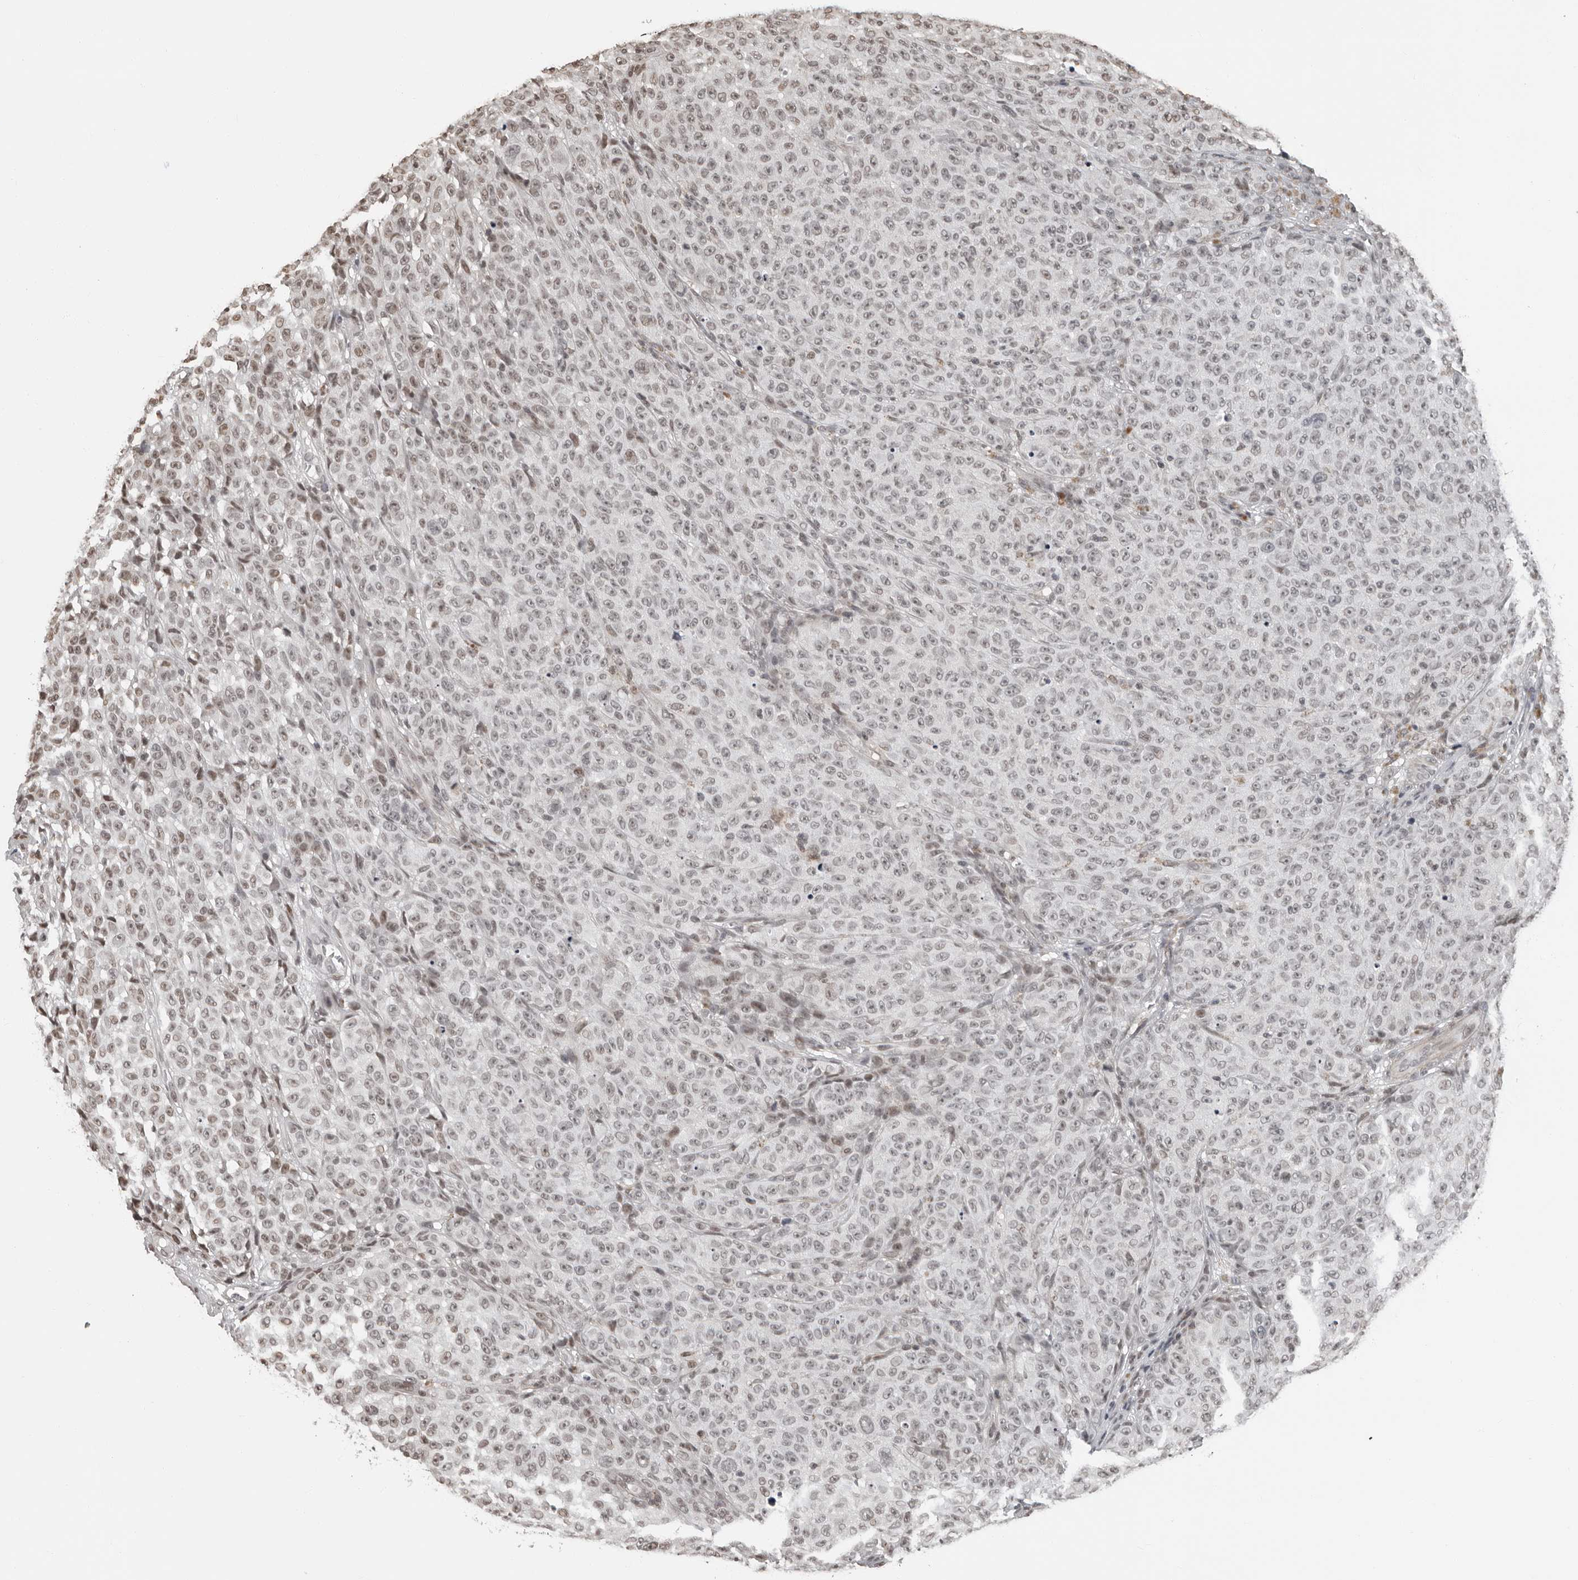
{"staining": {"intensity": "weak", "quantity": "<25%", "location": "nuclear"}, "tissue": "melanoma", "cell_type": "Tumor cells", "image_type": "cancer", "snomed": [{"axis": "morphology", "description": "Malignant melanoma, NOS"}, {"axis": "topography", "description": "Skin"}], "caption": "Malignant melanoma was stained to show a protein in brown. There is no significant positivity in tumor cells.", "gene": "ORC1", "patient": {"sex": "female", "age": 82}}